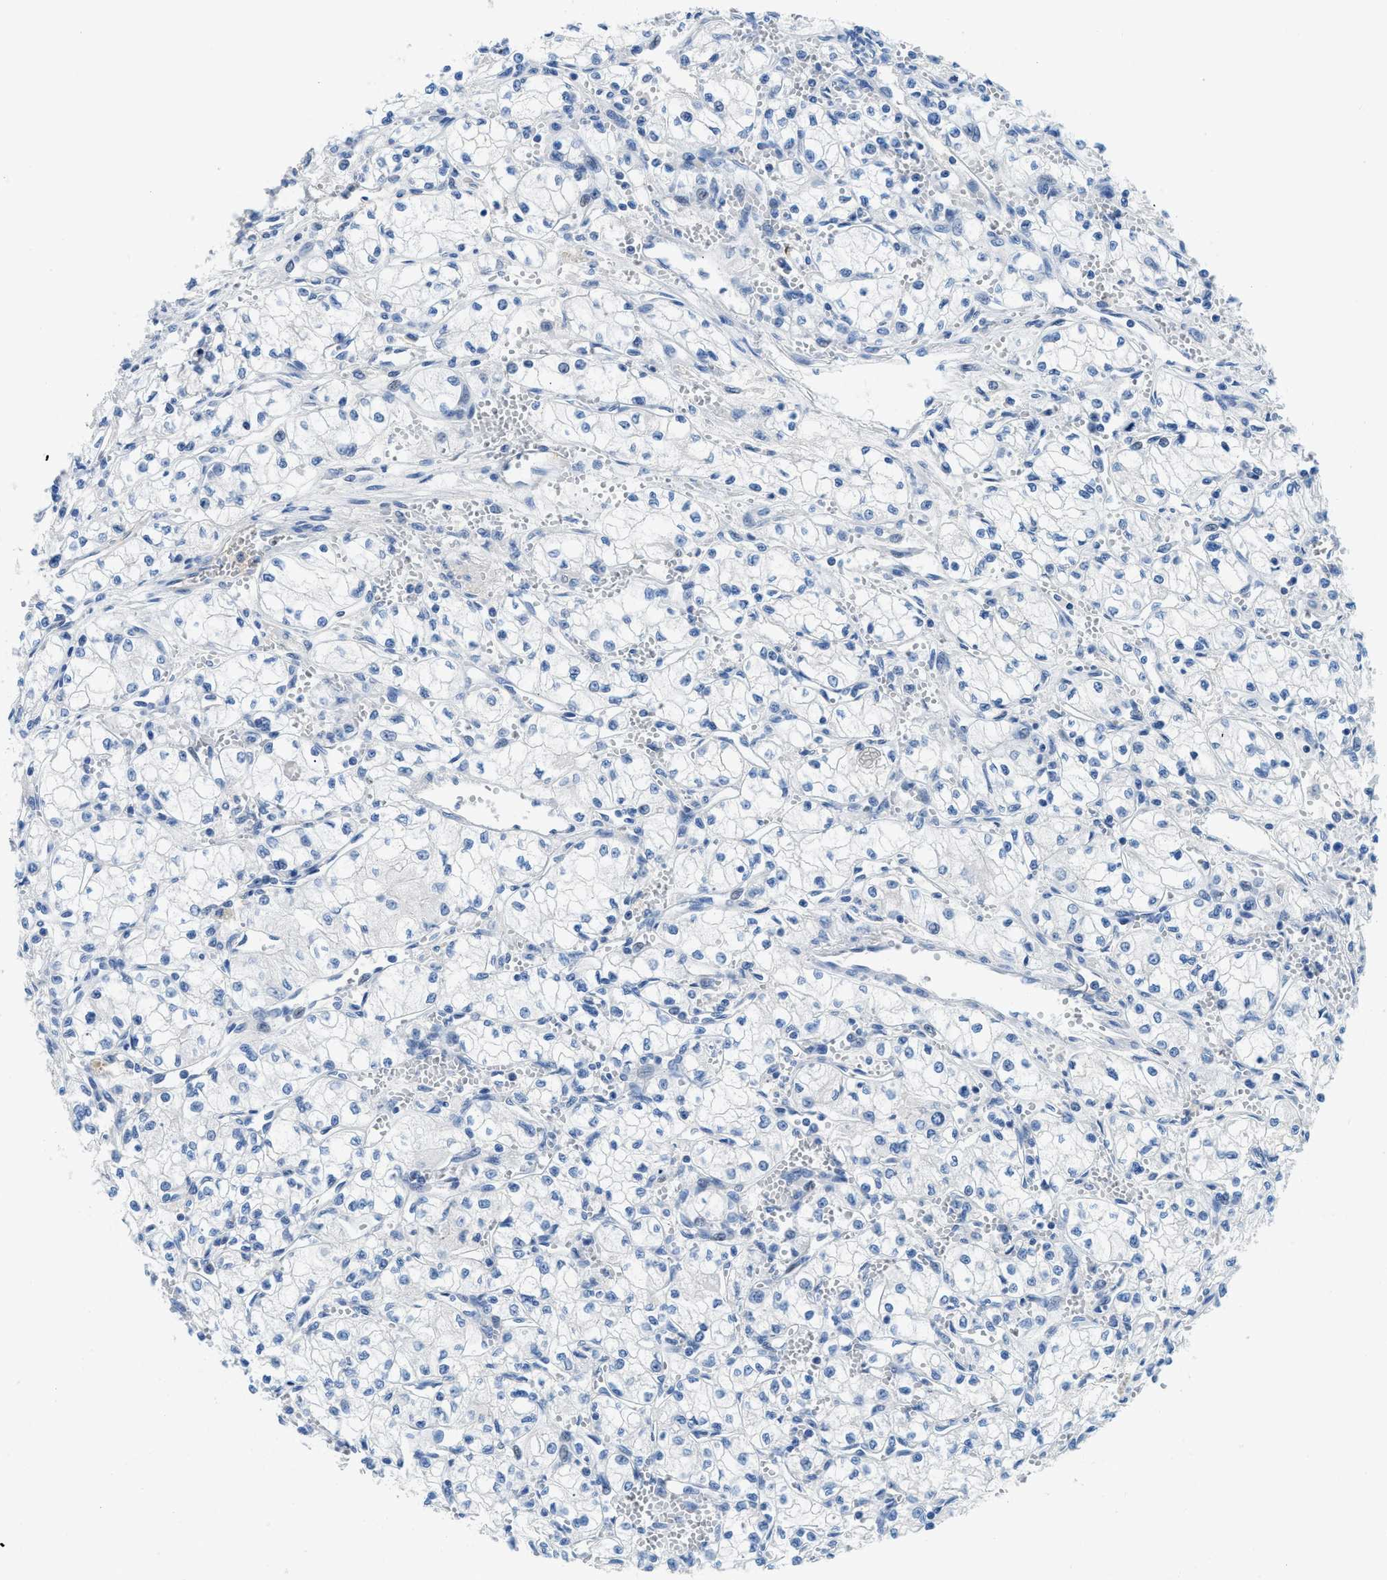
{"staining": {"intensity": "negative", "quantity": "none", "location": "none"}, "tissue": "renal cancer", "cell_type": "Tumor cells", "image_type": "cancer", "snomed": [{"axis": "morphology", "description": "Normal tissue, NOS"}, {"axis": "morphology", "description": "Adenocarcinoma, NOS"}, {"axis": "topography", "description": "Kidney"}], "caption": "The image shows no staining of tumor cells in renal adenocarcinoma.", "gene": "MBL2", "patient": {"sex": "male", "age": 59}}